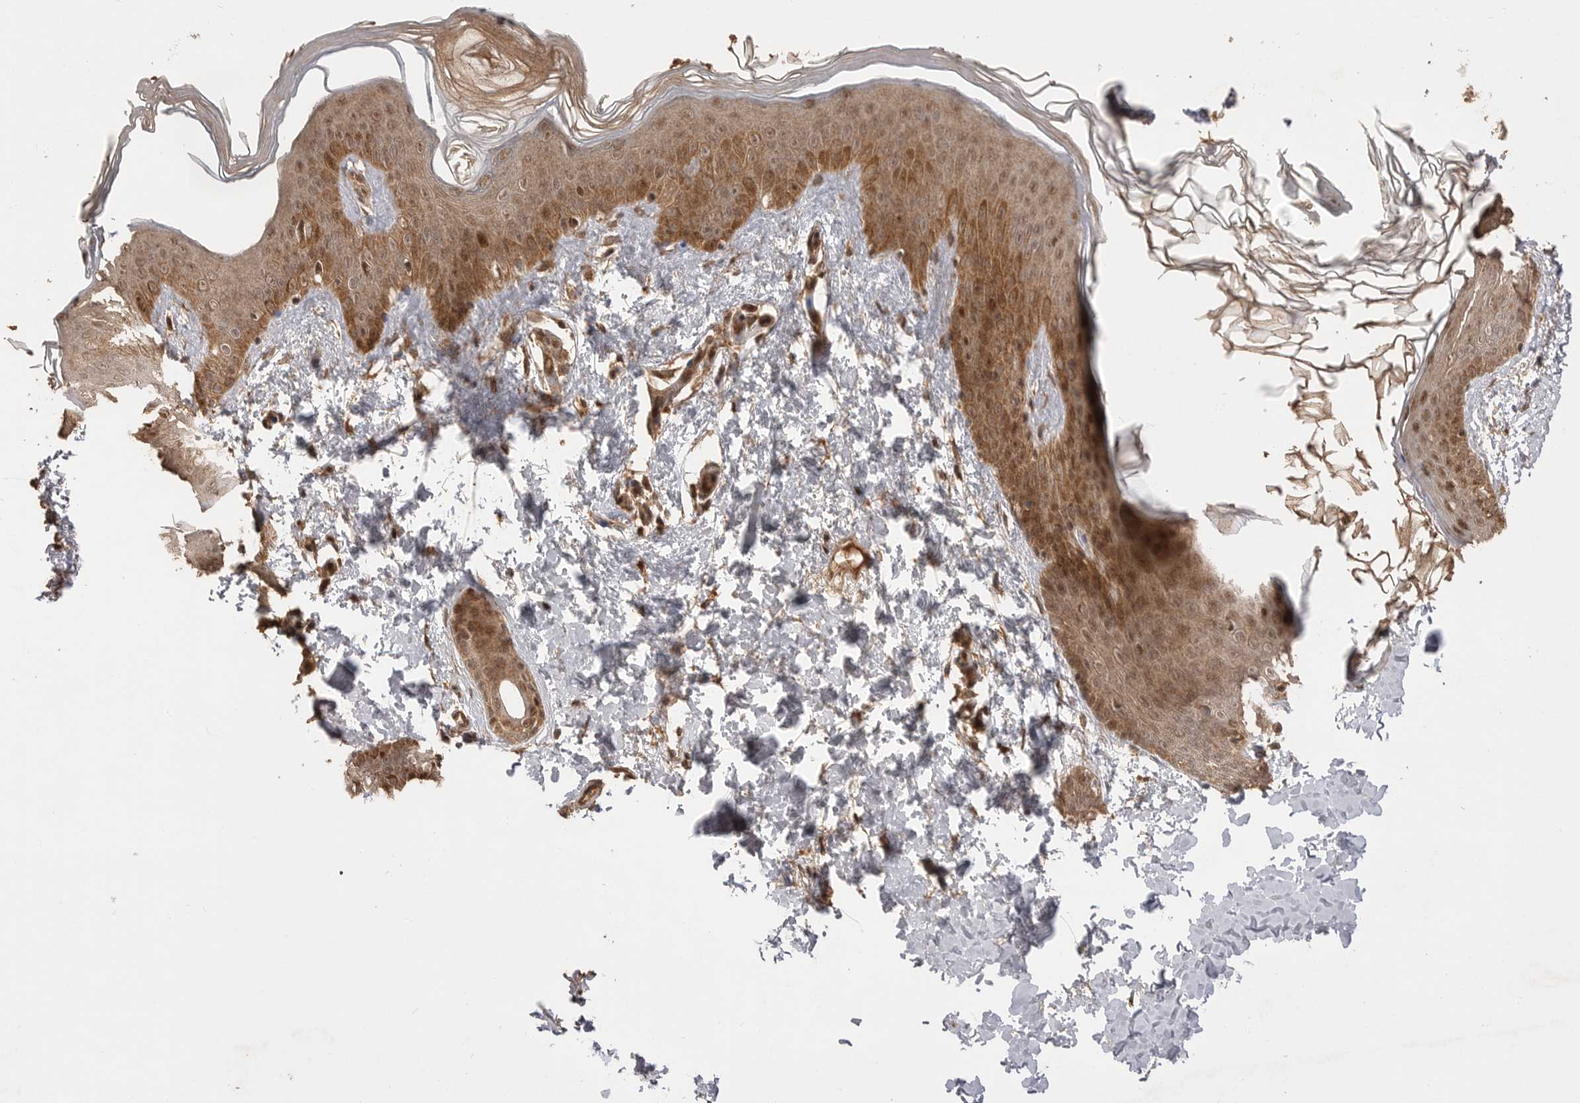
{"staining": {"intensity": "strong", "quantity": ">75%", "location": "cytoplasmic/membranous,nuclear"}, "tissue": "skin", "cell_type": "Fibroblasts", "image_type": "normal", "snomed": [{"axis": "morphology", "description": "Normal tissue, NOS"}, {"axis": "morphology", "description": "Neoplasm, benign, NOS"}, {"axis": "topography", "description": "Skin"}, {"axis": "topography", "description": "Soft tissue"}], "caption": "Strong cytoplasmic/membranous,nuclear protein positivity is appreciated in approximately >75% of fibroblasts in skin. The staining was performed using DAB (3,3'-diaminobenzidine) to visualize the protein expression in brown, while the nuclei were stained in blue with hematoxylin (Magnification: 20x).", "gene": "BOC", "patient": {"sex": "male", "age": 26}}